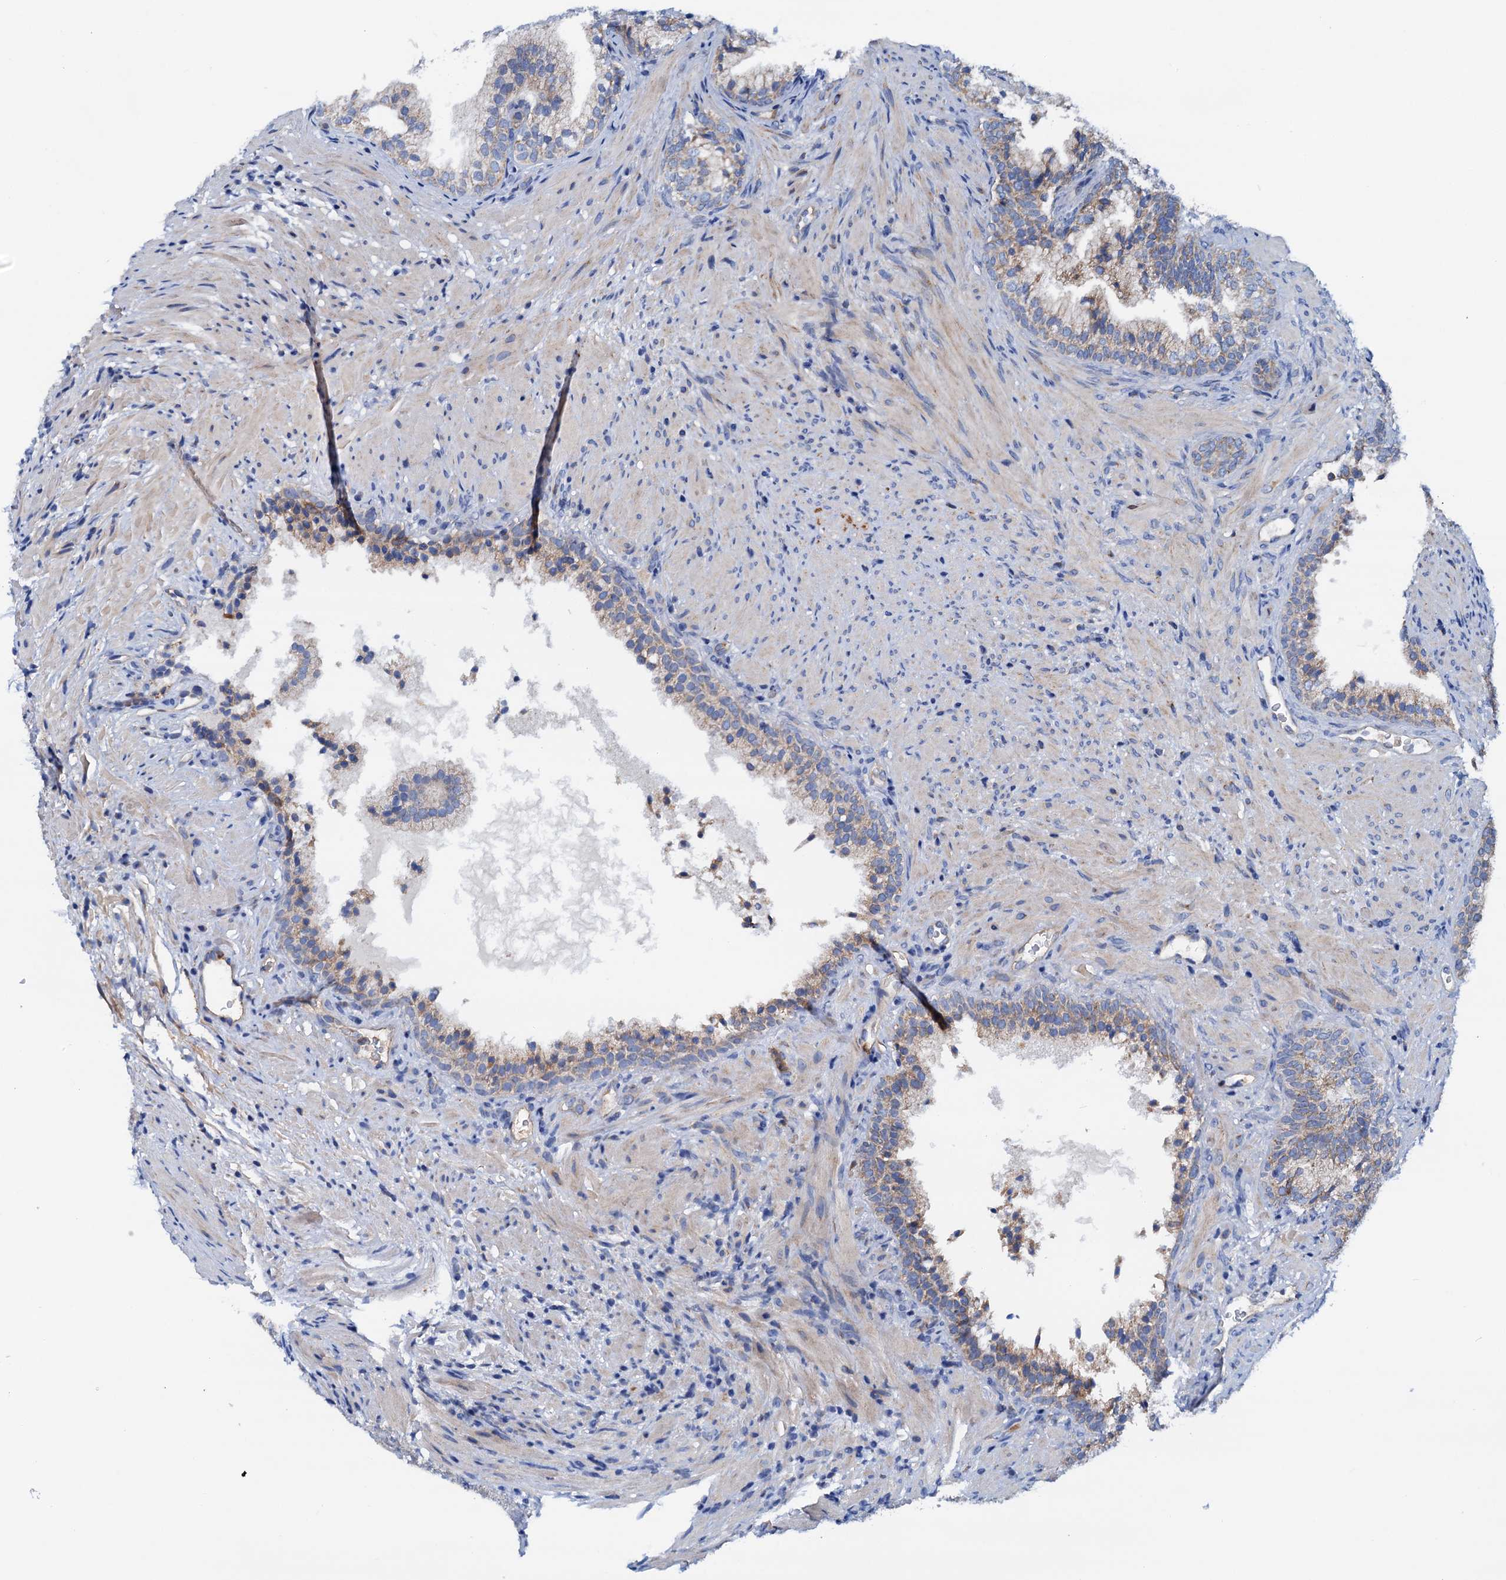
{"staining": {"intensity": "moderate", "quantity": "25%-75%", "location": "cytoplasmic/membranous"}, "tissue": "prostate", "cell_type": "Glandular cells", "image_type": "normal", "snomed": [{"axis": "morphology", "description": "Normal tissue, NOS"}, {"axis": "topography", "description": "Prostate"}], "caption": "A high-resolution histopathology image shows IHC staining of unremarkable prostate, which demonstrates moderate cytoplasmic/membranous positivity in about 25%-75% of glandular cells.", "gene": "RASSF9", "patient": {"sex": "male", "age": 76}}